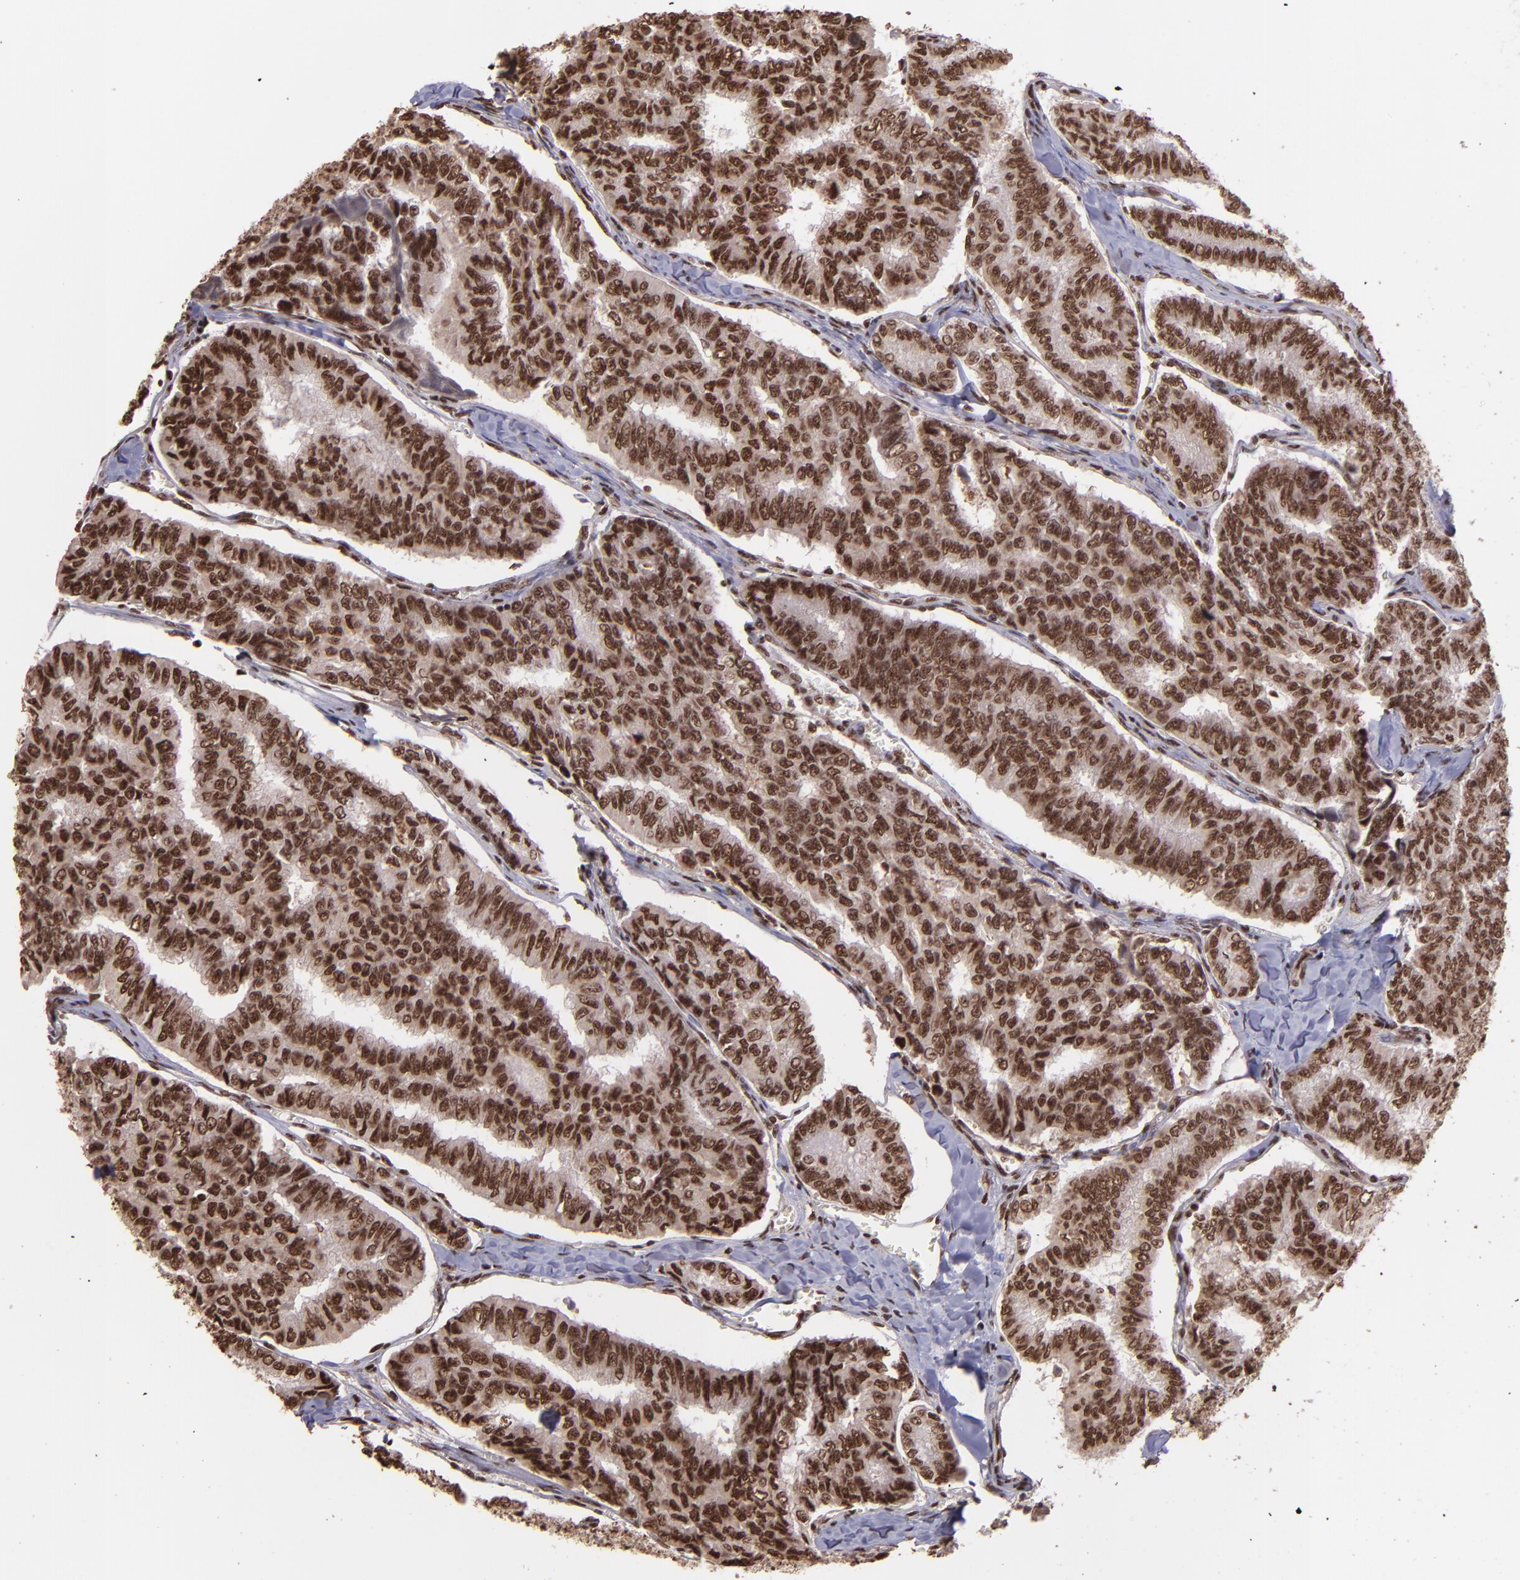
{"staining": {"intensity": "strong", "quantity": ">75%", "location": "nuclear"}, "tissue": "thyroid cancer", "cell_type": "Tumor cells", "image_type": "cancer", "snomed": [{"axis": "morphology", "description": "Papillary adenocarcinoma, NOS"}, {"axis": "topography", "description": "Thyroid gland"}], "caption": "Human thyroid cancer (papillary adenocarcinoma) stained with a protein marker exhibits strong staining in tumor cells.", "gene": "PQBP1", "patient": {"sex": "female", "age": 35}}